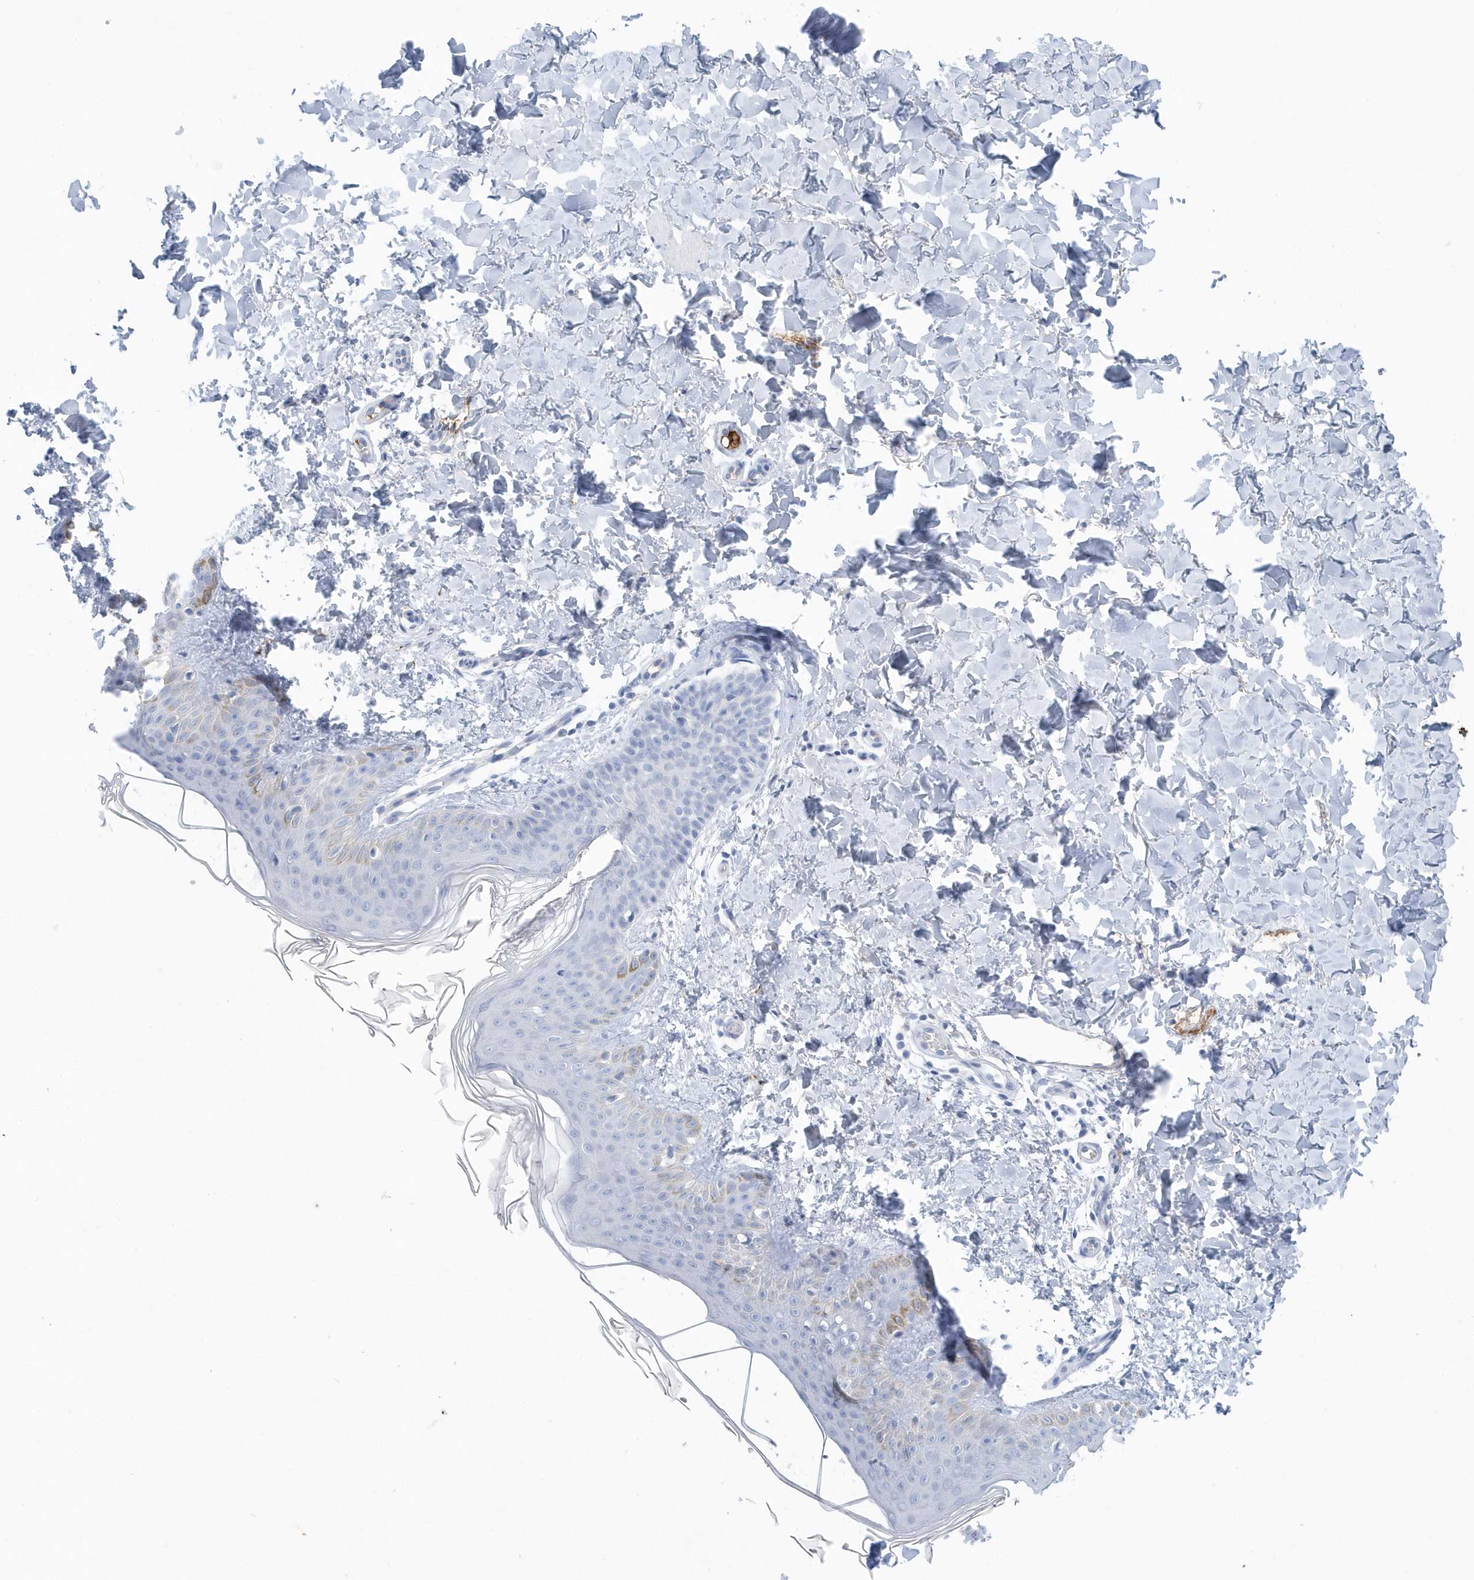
{"staining": {"intensity": "negative", "quantity": "none", "location": "none"}, "tissue": "skin", "cell_type": "Fibroblasts", "image_type": "normal", "snomed": [{"axis": "morphology", "description": "Normal tissue, NOS"}, {"axis": "topography", "description": "Skin"}], "caption": "Immunohistochemistry of benign skin shows no expression in fibroblasts. Brightfield microscopy of immunohistochemistry (IHC) stained with DAB (3,3'-diaminobenzidine) (brown) and hematoxylin (blue), captured at high magnification.", "gene": "JCHAIN", "patient": {"sex": "male", "age": 36}}